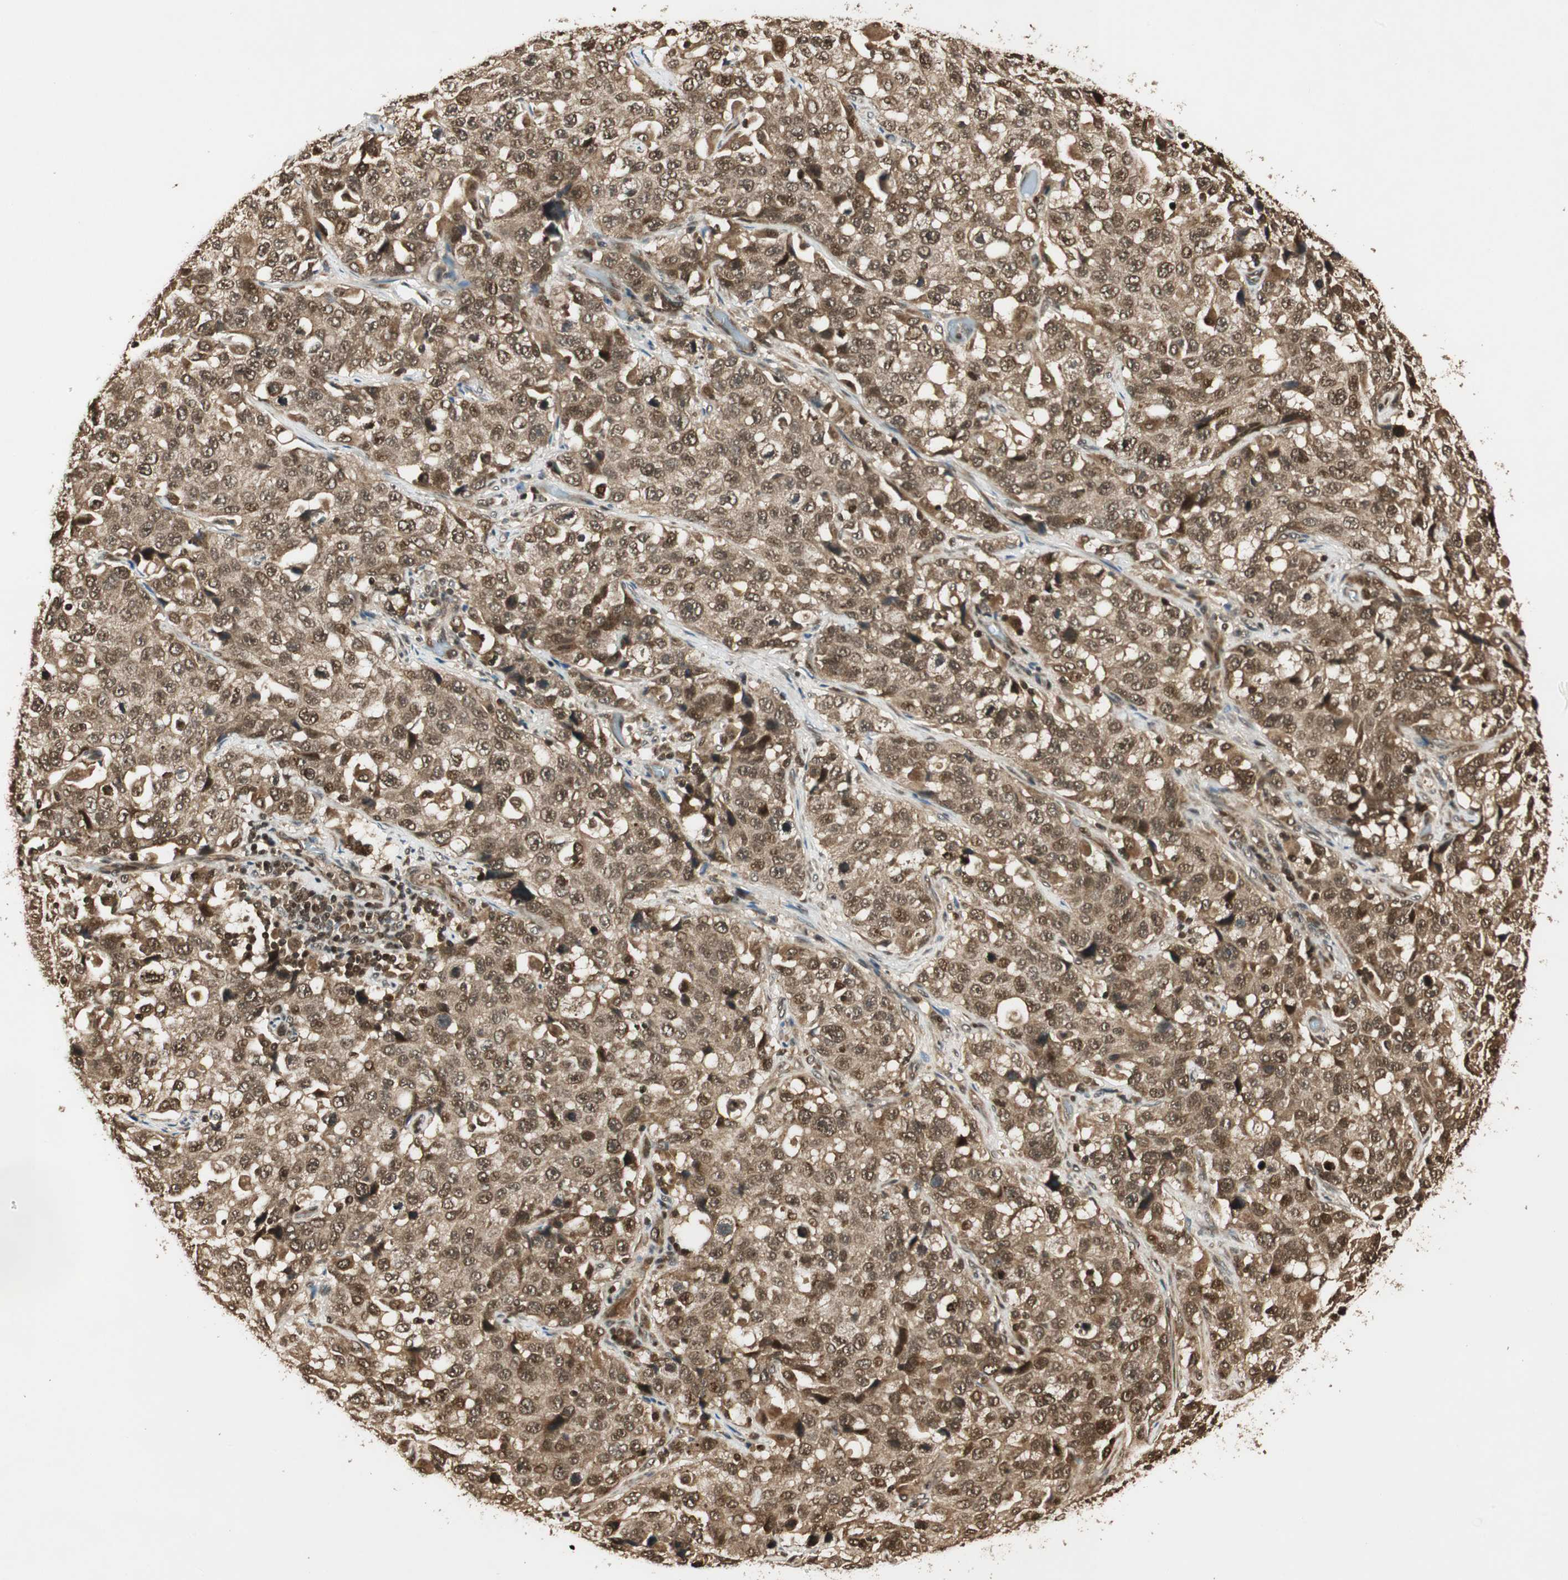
{"staining": {"intensity": "strong", "quantity": ">75%", "location": "cytoplasmic/membranous,nuclear"}, "tissue": "stomach cancer", "cell_type": "Tumor cells", "image_type": "cancer", "snomed": [{"axis": "morphology", "description": "Normal tissue, NOS"}, {"axis": "morphology", "description": "Adenocarcinoma, NOS"}, {"axis": "topography", "description": "Stomach"}], "caption": "DAB (3,3'-diaminobenzidine) immunohistochemical staining of human stomach cancer (adenocarcinoma) shows strong cytoplasmic/membranous and nuclear protein staining in approximately >75% of tumor cells.", "gene": "RPA3", "patient": {"sex": "male", "age": 48}}